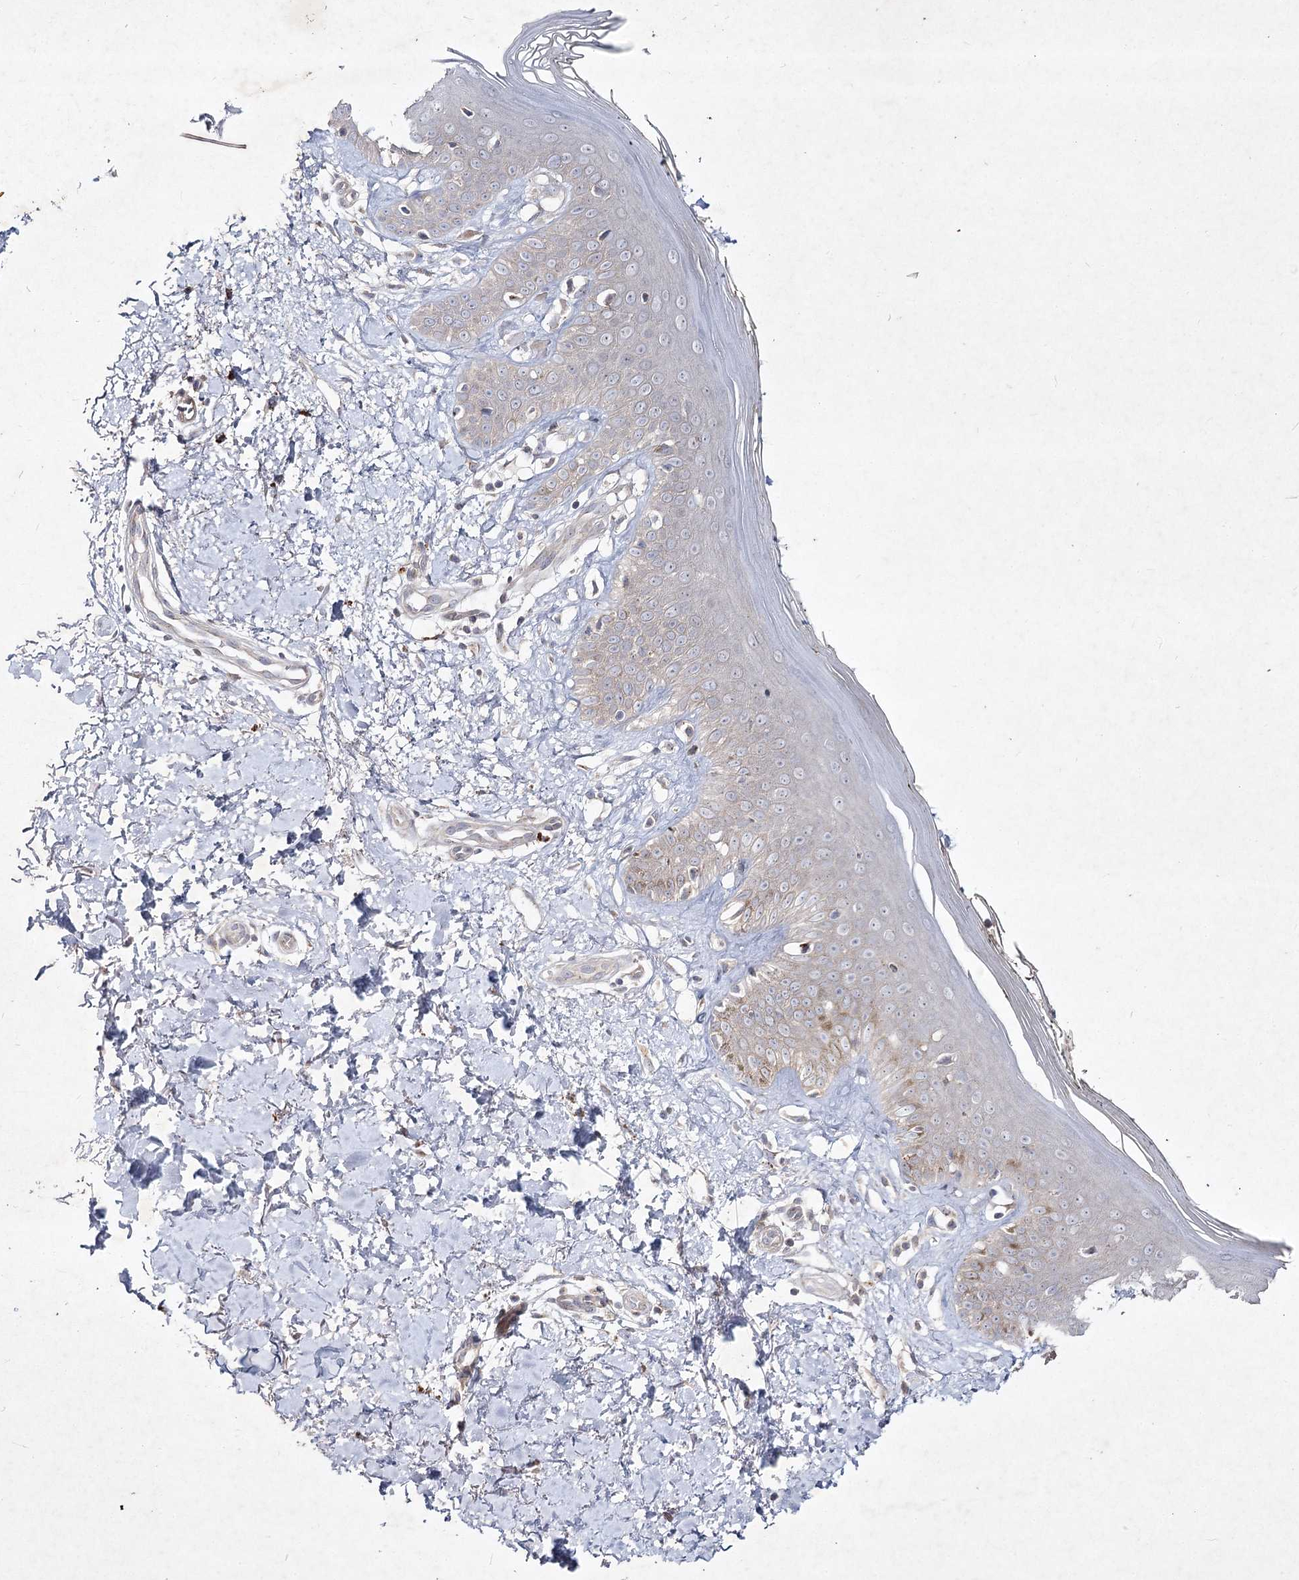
{"staining": {"intensity": "moderate", "quantity": "<25%", "location": "cytoplasmic/membranous"}, "tissue": "skin", "cell_type": "Fibroblasts", "image_type": "normal", "snomed": [{"axis": "morphology", "description": "Normal tissue, NOS"}, {"axis": "topography", "description": "Skin"}], "caption": "About <25% of fibroblasts in benign human skin exhibit moderate cytoplasmic/membranous protein staining as visualized by brown immunohistochemical staining.", "gene": "CIB2", "patient": {"sex": "female", "age": 64}}